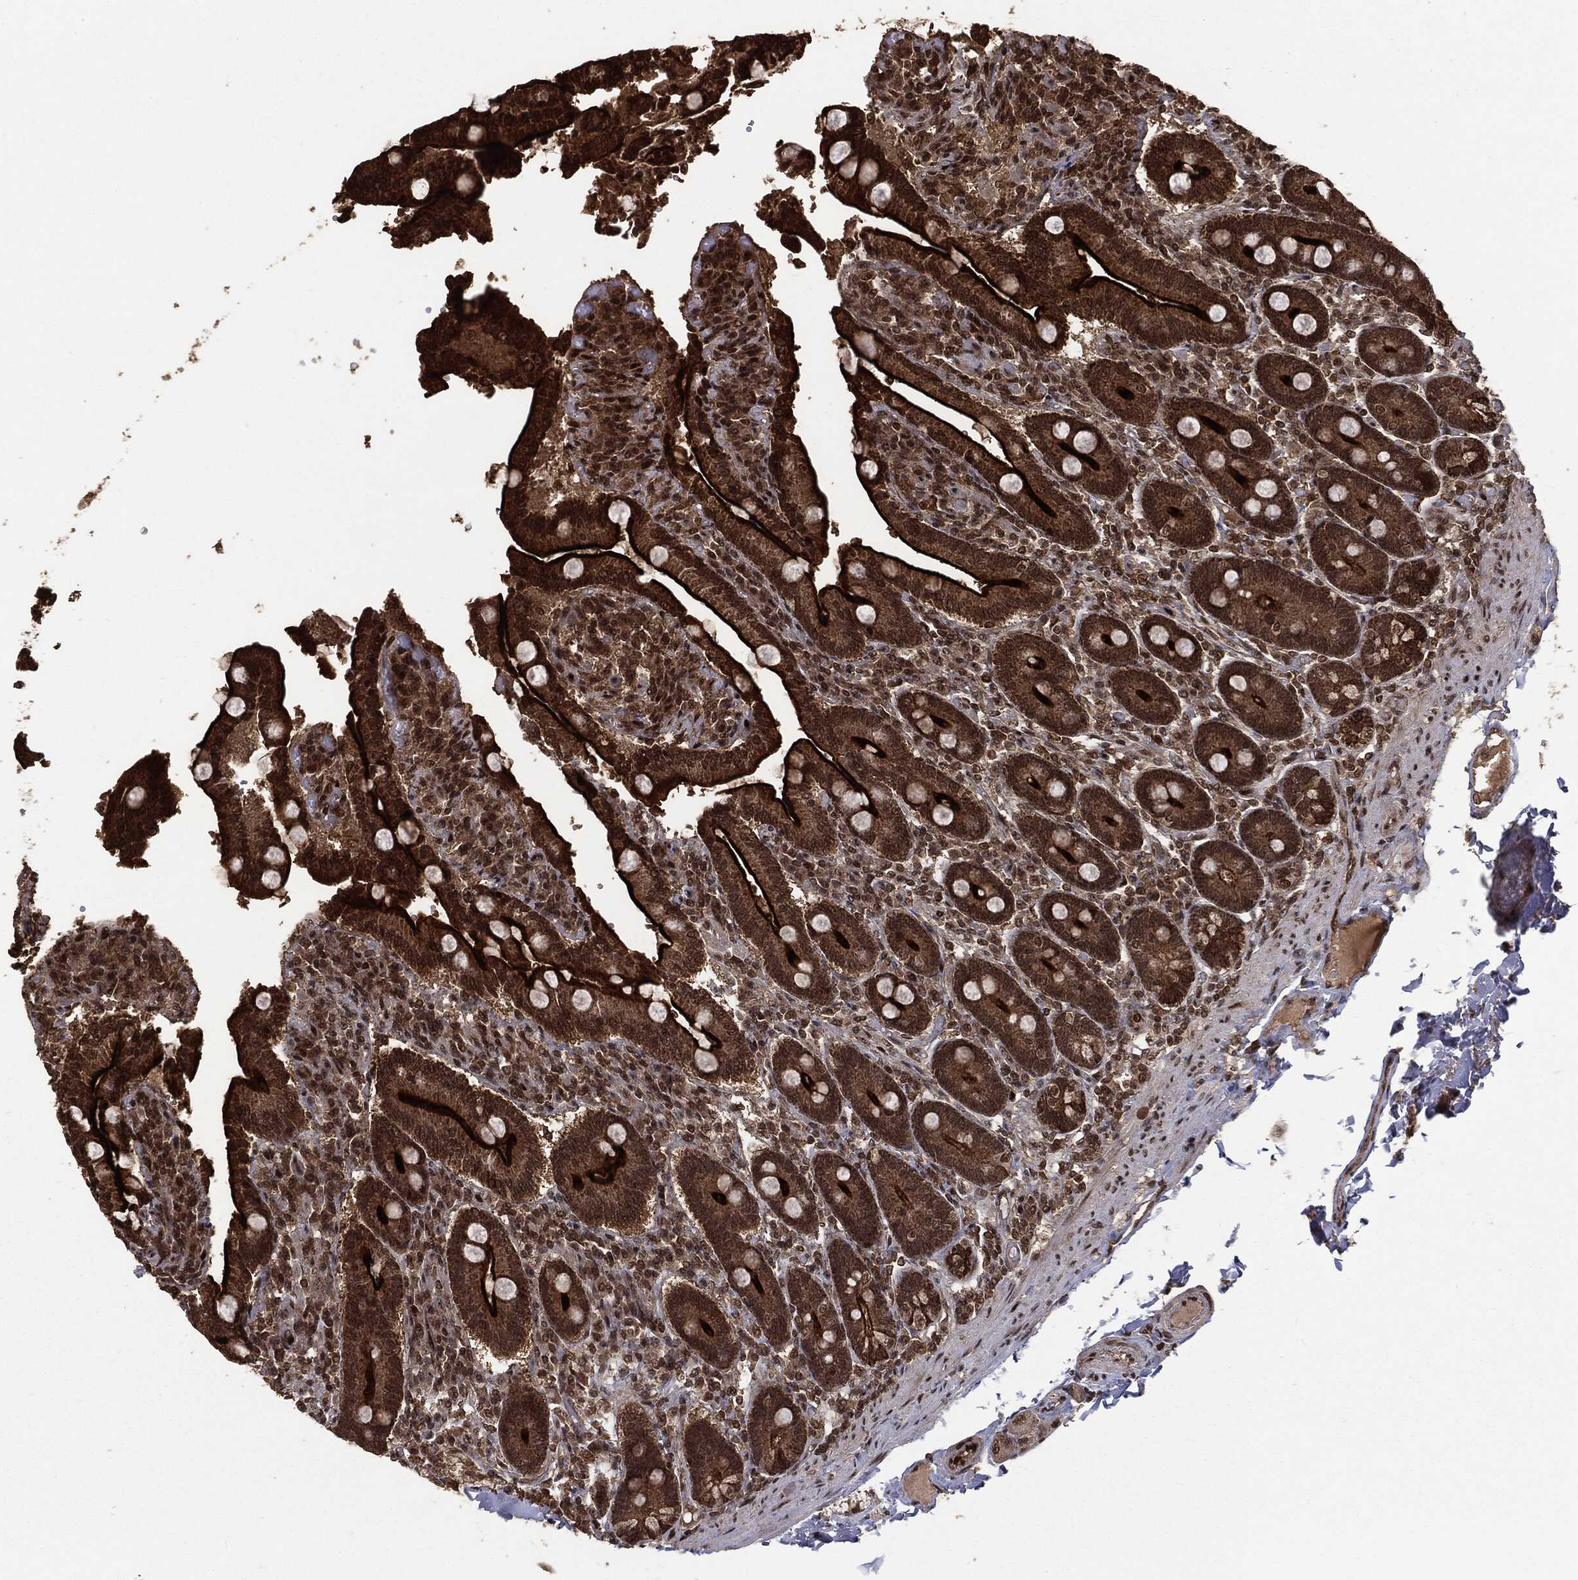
{"staining": {"intensity": "strong", "quantity": ">75%", "location": "cytoplasmic/membranous,nuclear"}, "tissue": "duodenum", "cell_type": "Glandular cells", "image_type": "normal", "snomed": [{"axis": "morphology", "description": "Normal tissue, NOS"}, {"axis": "topography", "description": "Duodenum"}], "caption": "IHC of unremarkable duodenum reveals high levels of strong cytoplasmic/membranous,nuclear positivity in approximately >75% of glandular cells. (DAB IHC, brown staining for protein, blue staining for nuclei).", "gene": "CTDP1", "patient": {"sex": "female", "age": 62}}